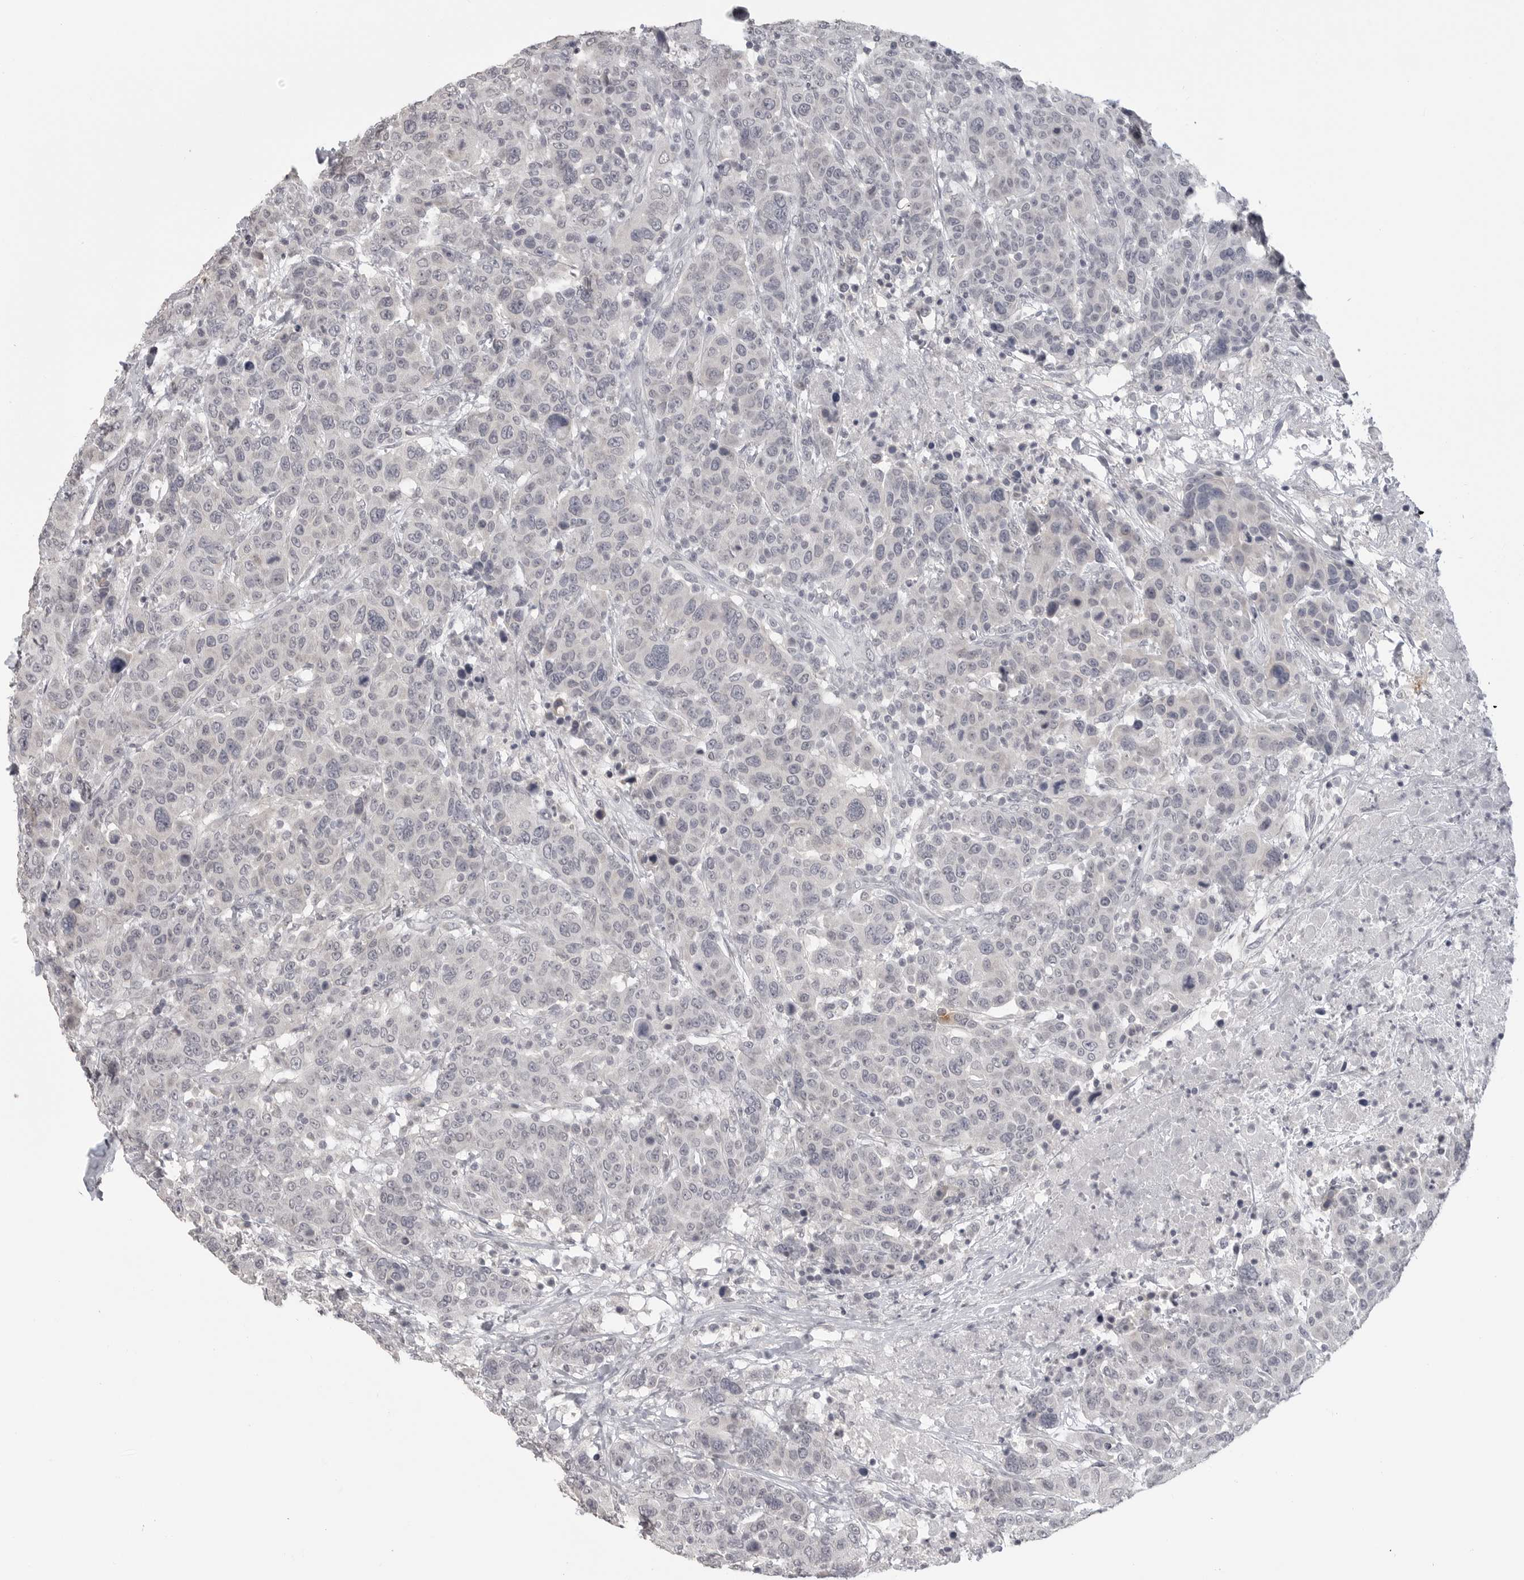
{"staining": {"intensity": "negative", "quantity": "none", "location": "none"}, "tissue": "breast cancer", "cell_type": "Tumor cells", "image_type": "cancer", "snomed": [{"axis": "morphology", "description": "Duct carcinoma"}, {"axis": "topography", "description": "Breast"}], "caption": "A high-resolution image shows immunohistochemistry staining of intraductal carcinoma (breast), which demonstrates no significant expression in tumor cells. (DAB (3,3'-diaminobenzidine) immunohistochemistry visualized using brightfield microscopy, high magnification).", "gene": "PRSS1", "patient": {"sex": "female", "age": 37}}